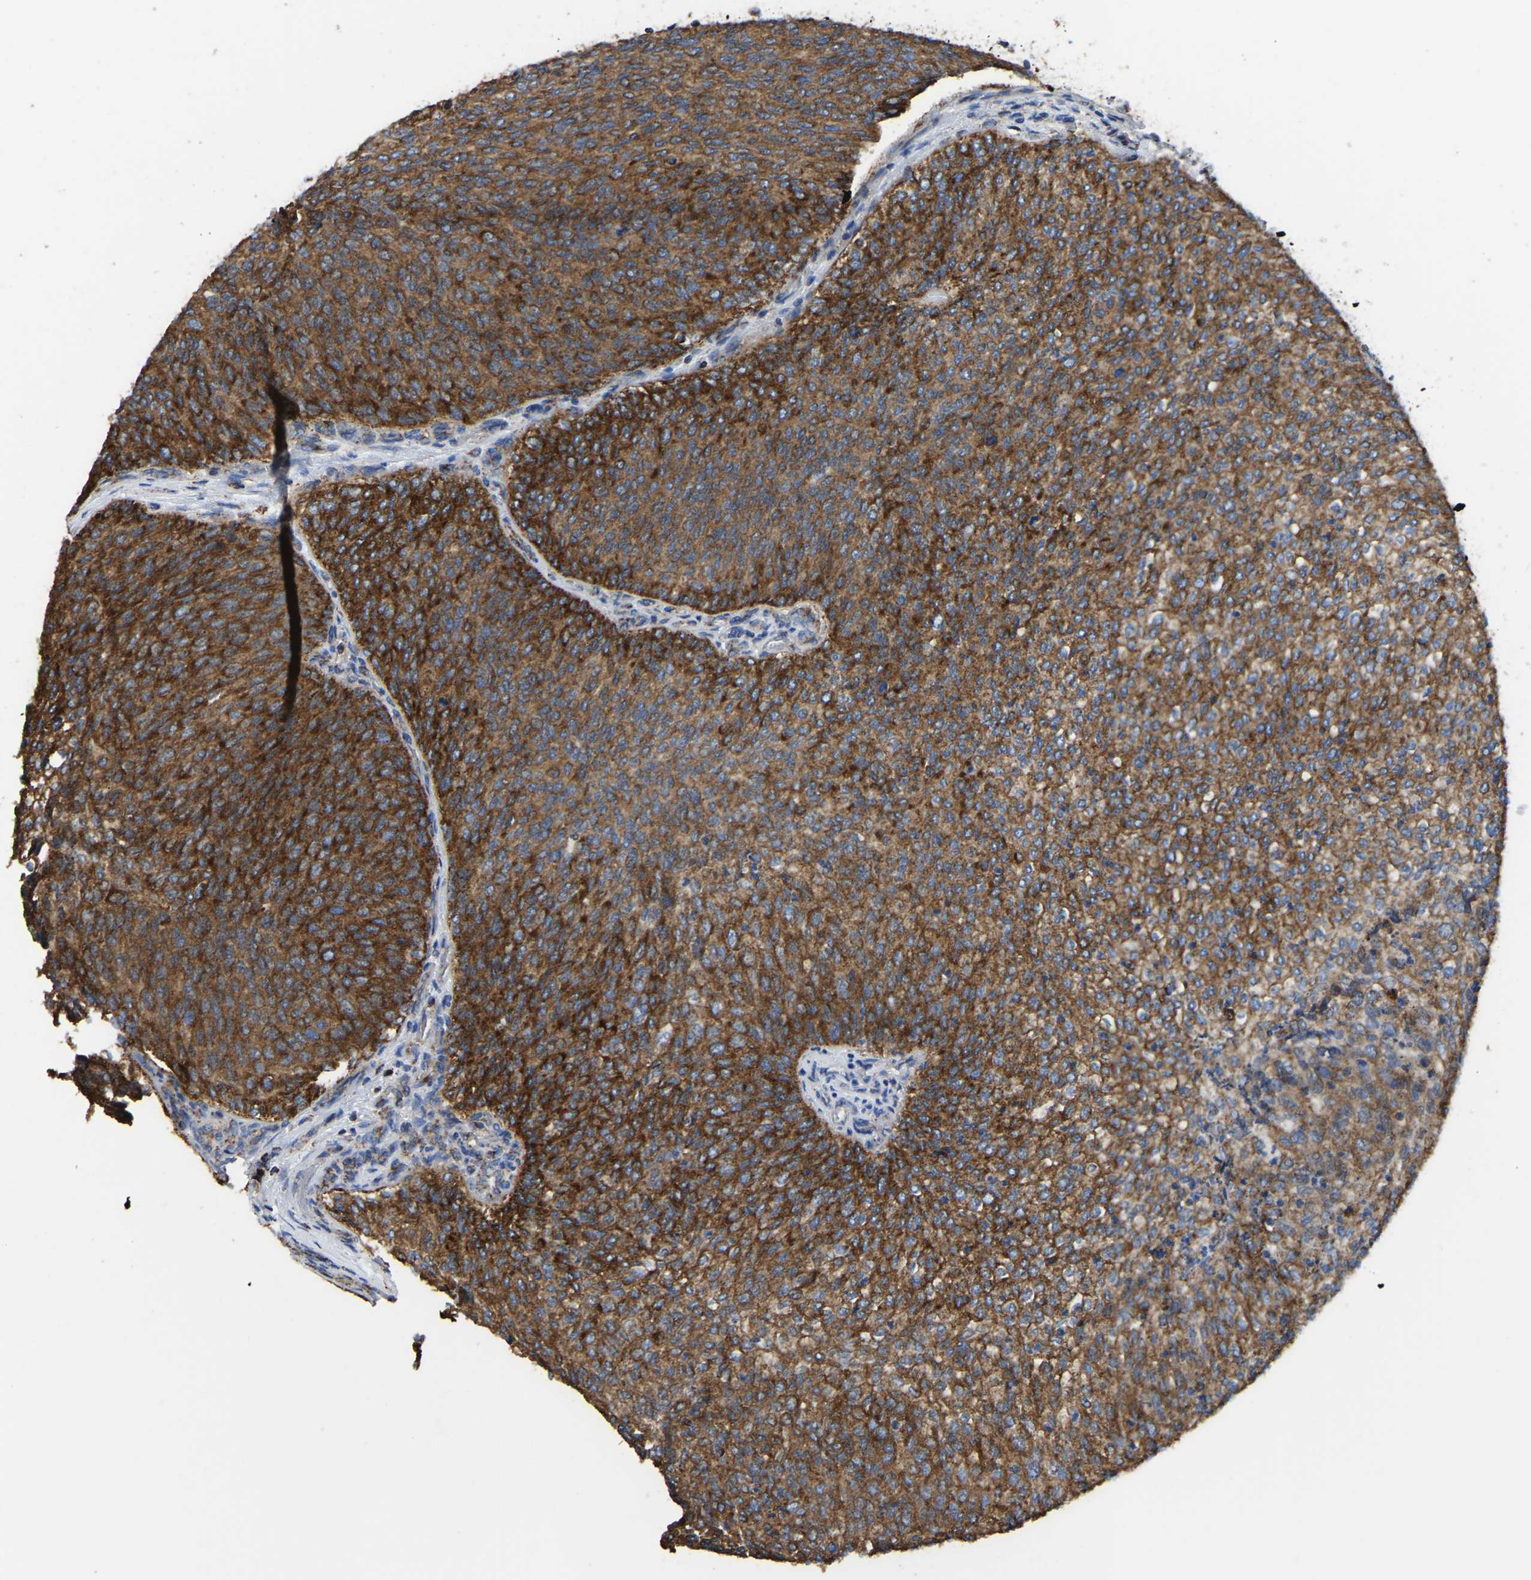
{"staining": {"intensity": "strong", "quantity": ">75%", "location": "cytoplasmic/membranous"}, "tissue": "urothelial cancer", "cell_type": "Tumor cells", "image_type": "cancer", "snomed": [{"axis": "morphology", "description": "Urothelial carcinoma, Low grade"}, {"axis": "topography", "description": "Urinary bladder"}], "caption": "The immunohistochemical stain highlights strong cytoplasmic/membranous expression in tumor cells of urothelial cancer tissue. (Stains: DAB in brown, nuclei in blue, Microscopy: brightfield microscopy at high magnification).", "gene": "ETFA", "patient": {"sex": "female", "age": 79}}